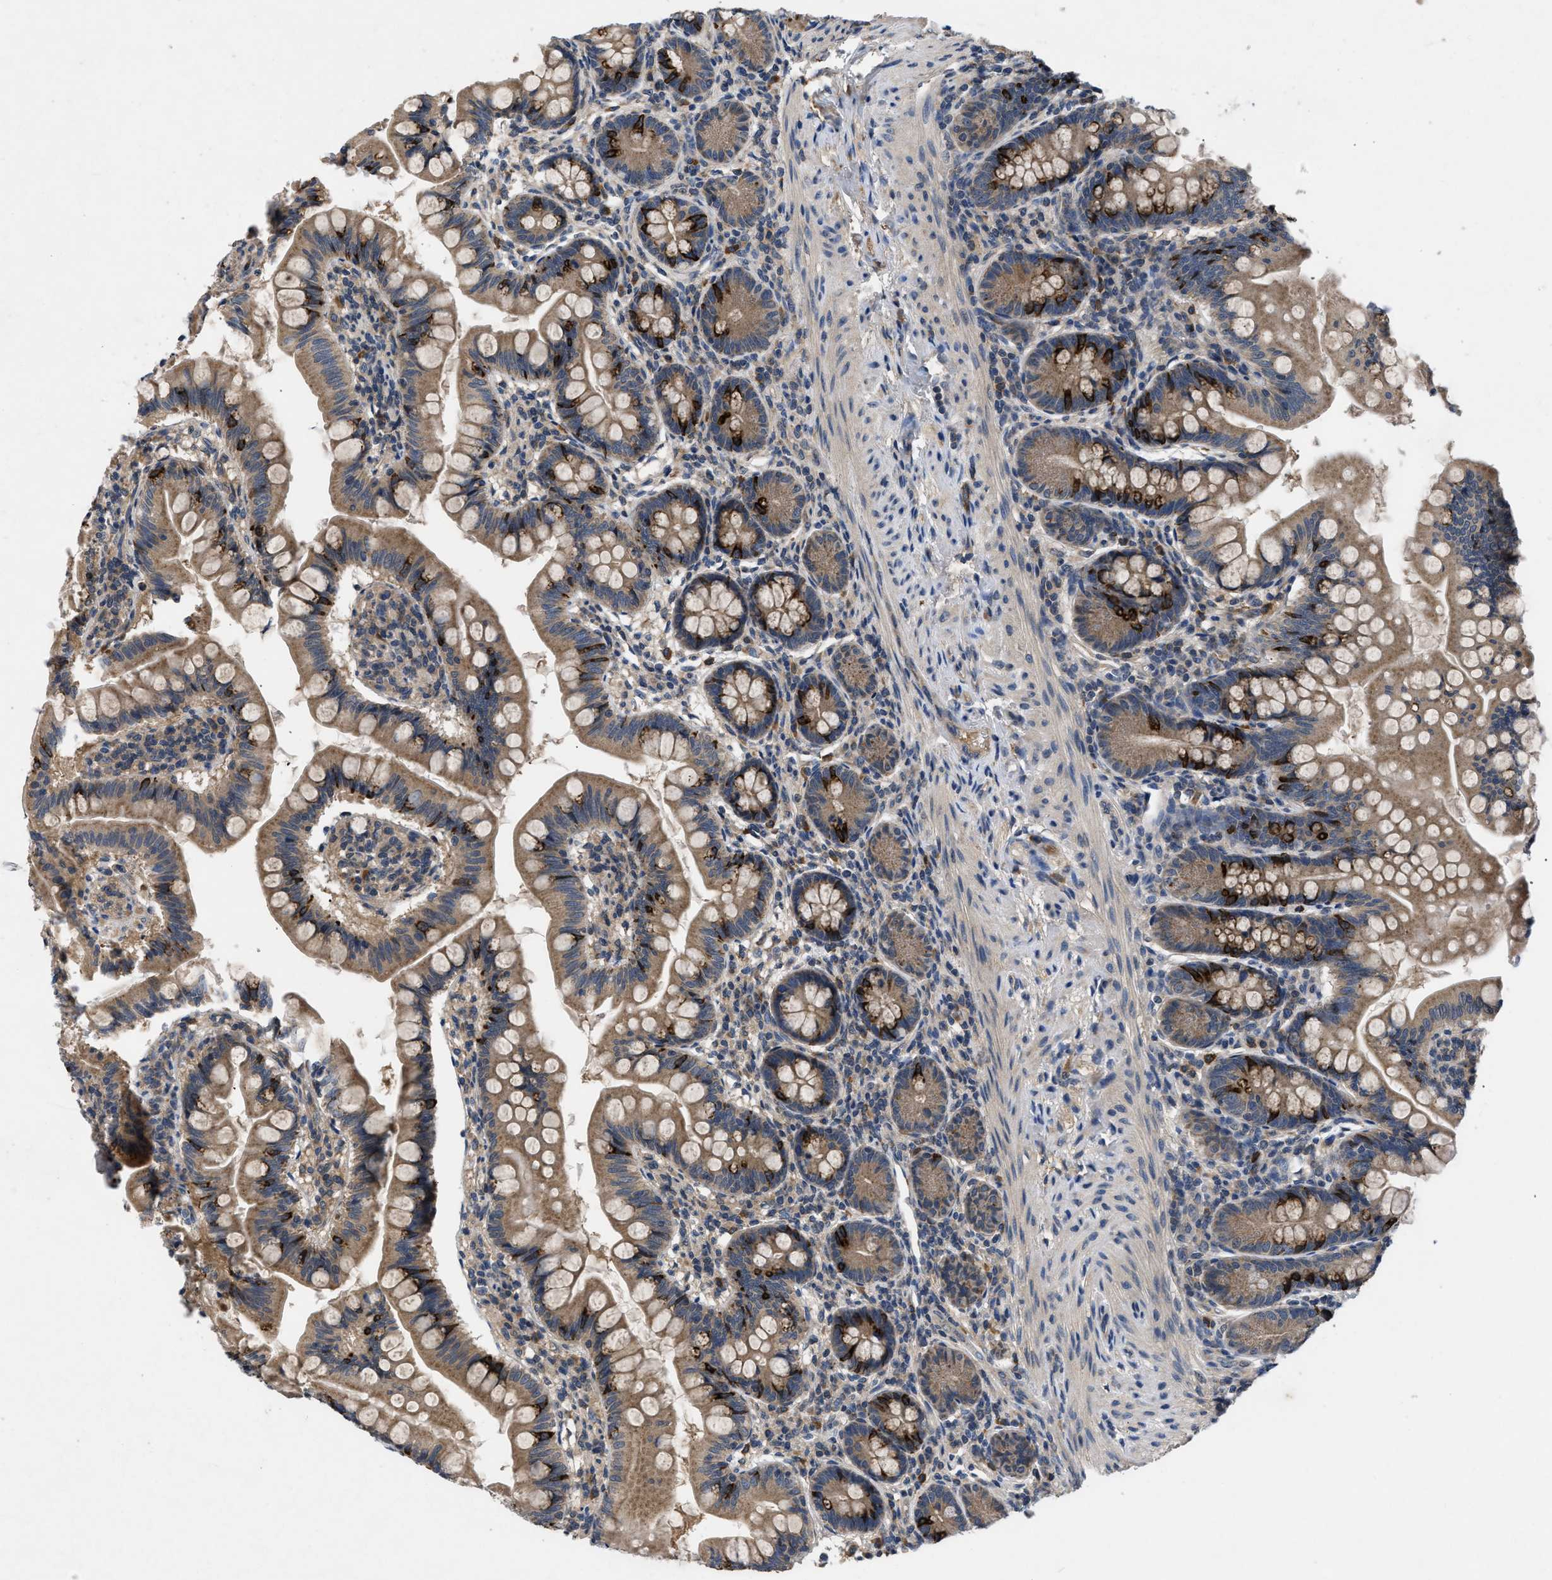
{"staining": {"intensity": "moderate", "quantity": ">75%", "location": "cytoplasmic/membranous"}, "tissue": "small intestine", "cell_type": "Glandular cells", "image_type": "normal", "snomed": [{"axis": "morphology", "description": "Normal tissue, NOS"}, {"axis": "topography", "description": "Small intestine"}], "caption": "Protein expression analysis of normal small intestine displays moderate cytoplasmic/membranous positivity in approximately >75% of glandular cells.", "gene": "VPS4A", "patient": {"sex": "male", "age": 7}}